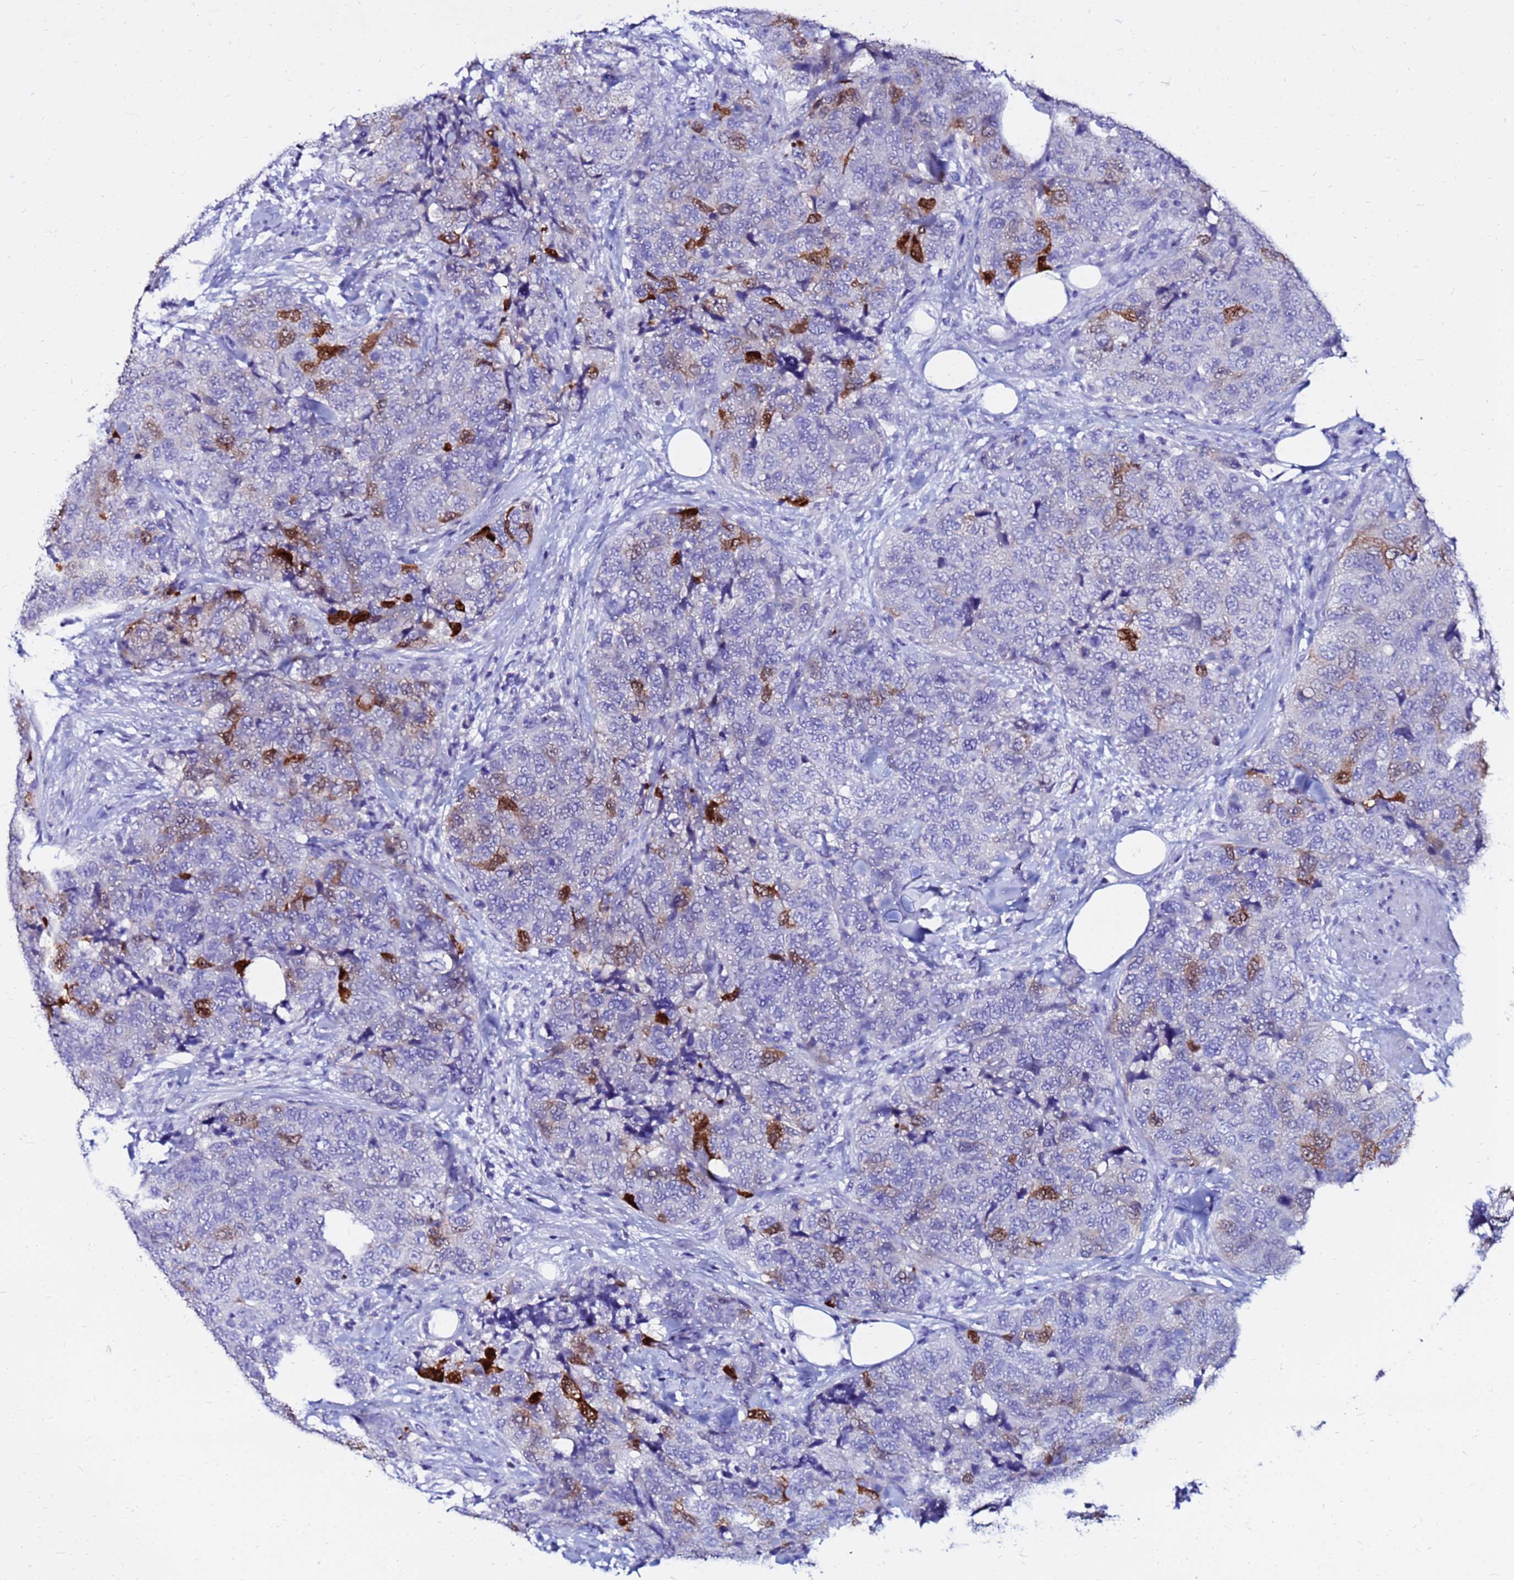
{"staining": {"intensity": "strong", "quantity": "<25%", "location": "cytoplasmic/membranous"}, "tissue": "urothelial cancer", "cell_type": "Tumor cells", "image_type": "cancer", "snomed": [{"axis": "morphology", "description": "Urothelial carcinoma, High grade"}, {"axis": "topography", "description": "Urinary bladder"}], "caption": "Immunohistochemical staining of human high-grade urothelial carcinoma reveals medium levels of strong cytoplasmic/membranous protein expression in about <25% of tumor cells.", "gene": "PPP1R14C", "patient": {"sex": "female", "age": 78}}